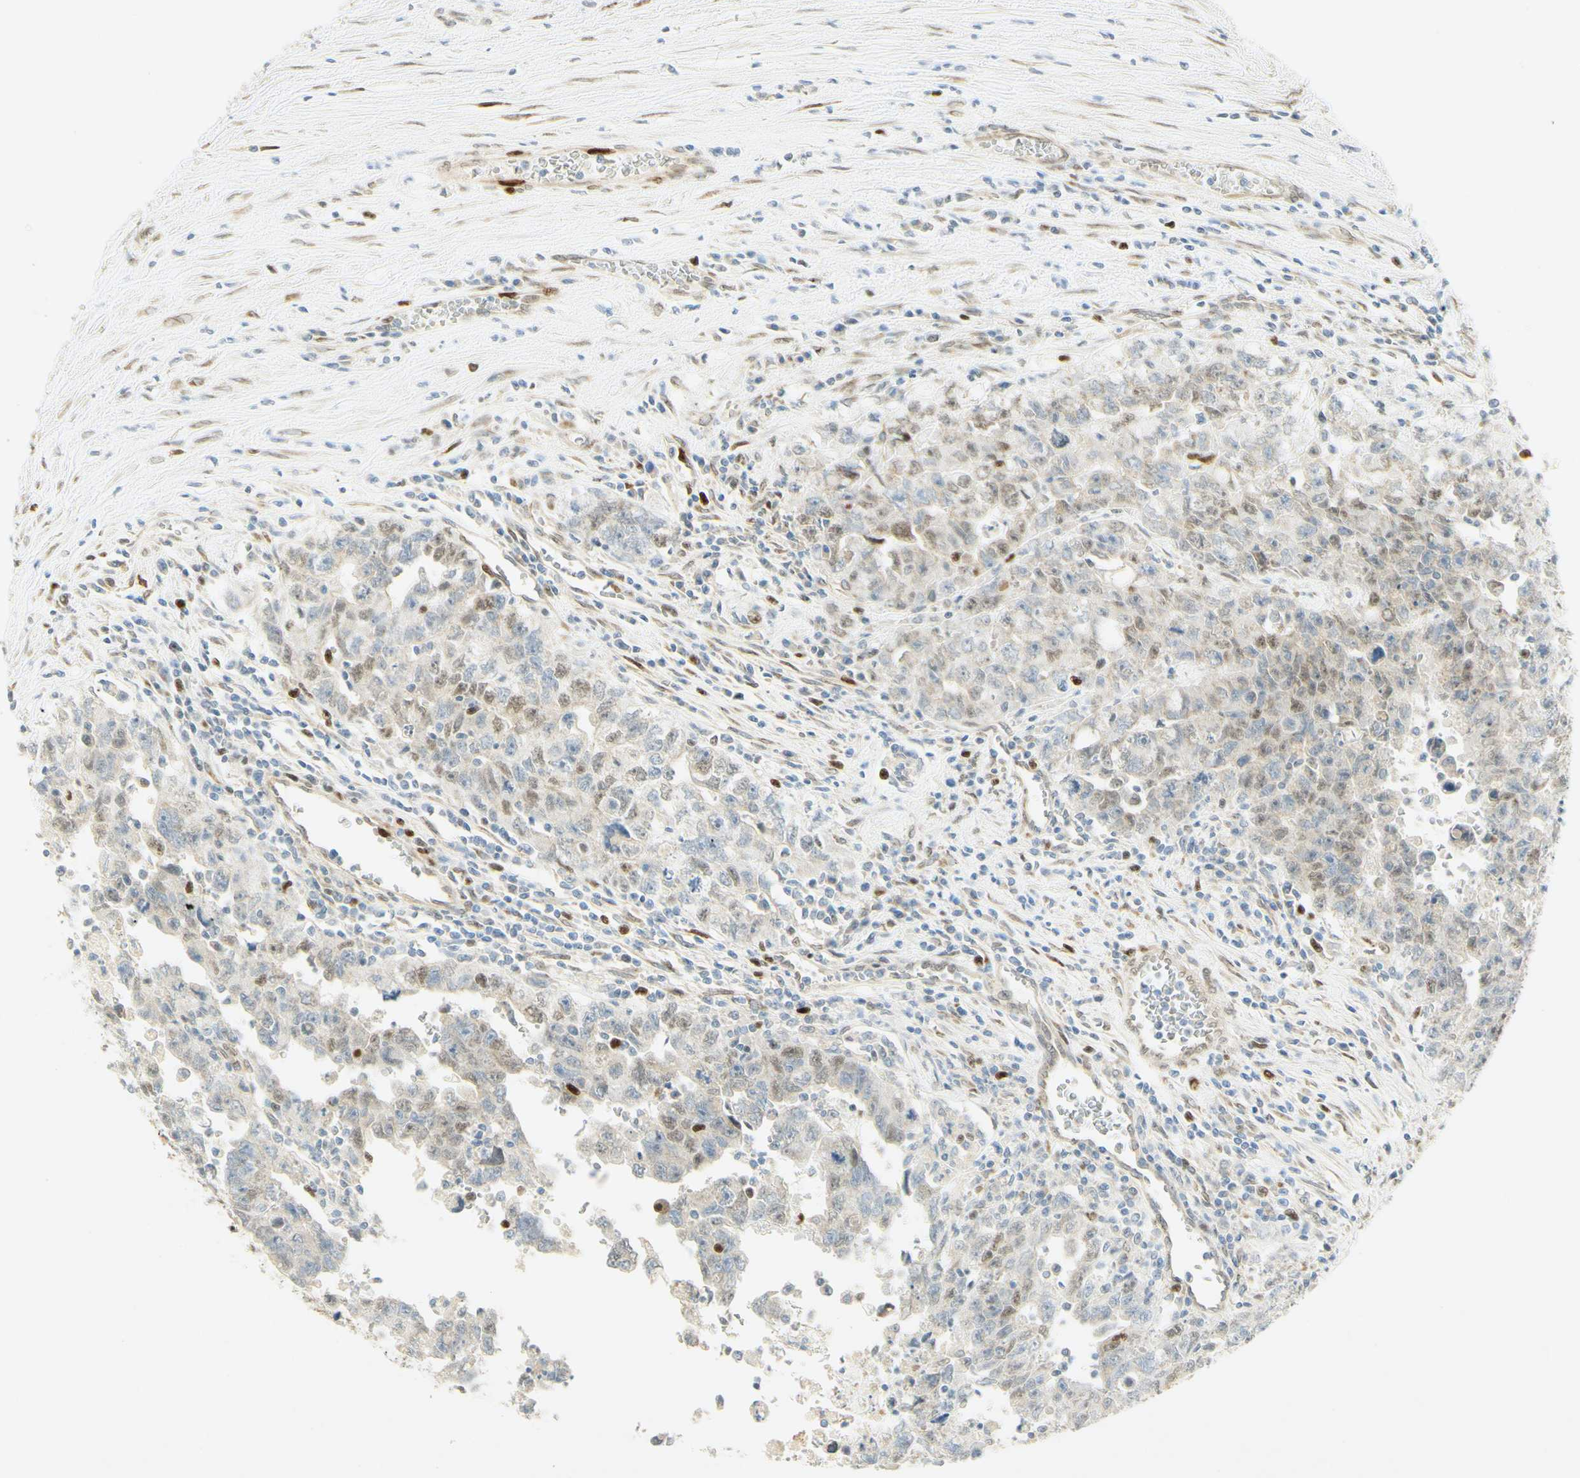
{"staining": {"intensity": "moderate", "quantity": "<25%", "location": "nuclear"}, "tissue": "testis cancer", "cell_type": "Tumor cells", "image_type": "cancer", "snomed": [{"axis": "morphology", "description": "Carcinoma, Embryonal, NOS"}, {"axis": "topography", "description": "Testis"}], "caption": "Immunohistochemical staining of embryonal carcinoma (testis) exhibits low levels of moderate nuclear staining in approximately <25% of tumor cells.", "gene": "E2F1", "patient": {"sex": "male", "age": 28}}